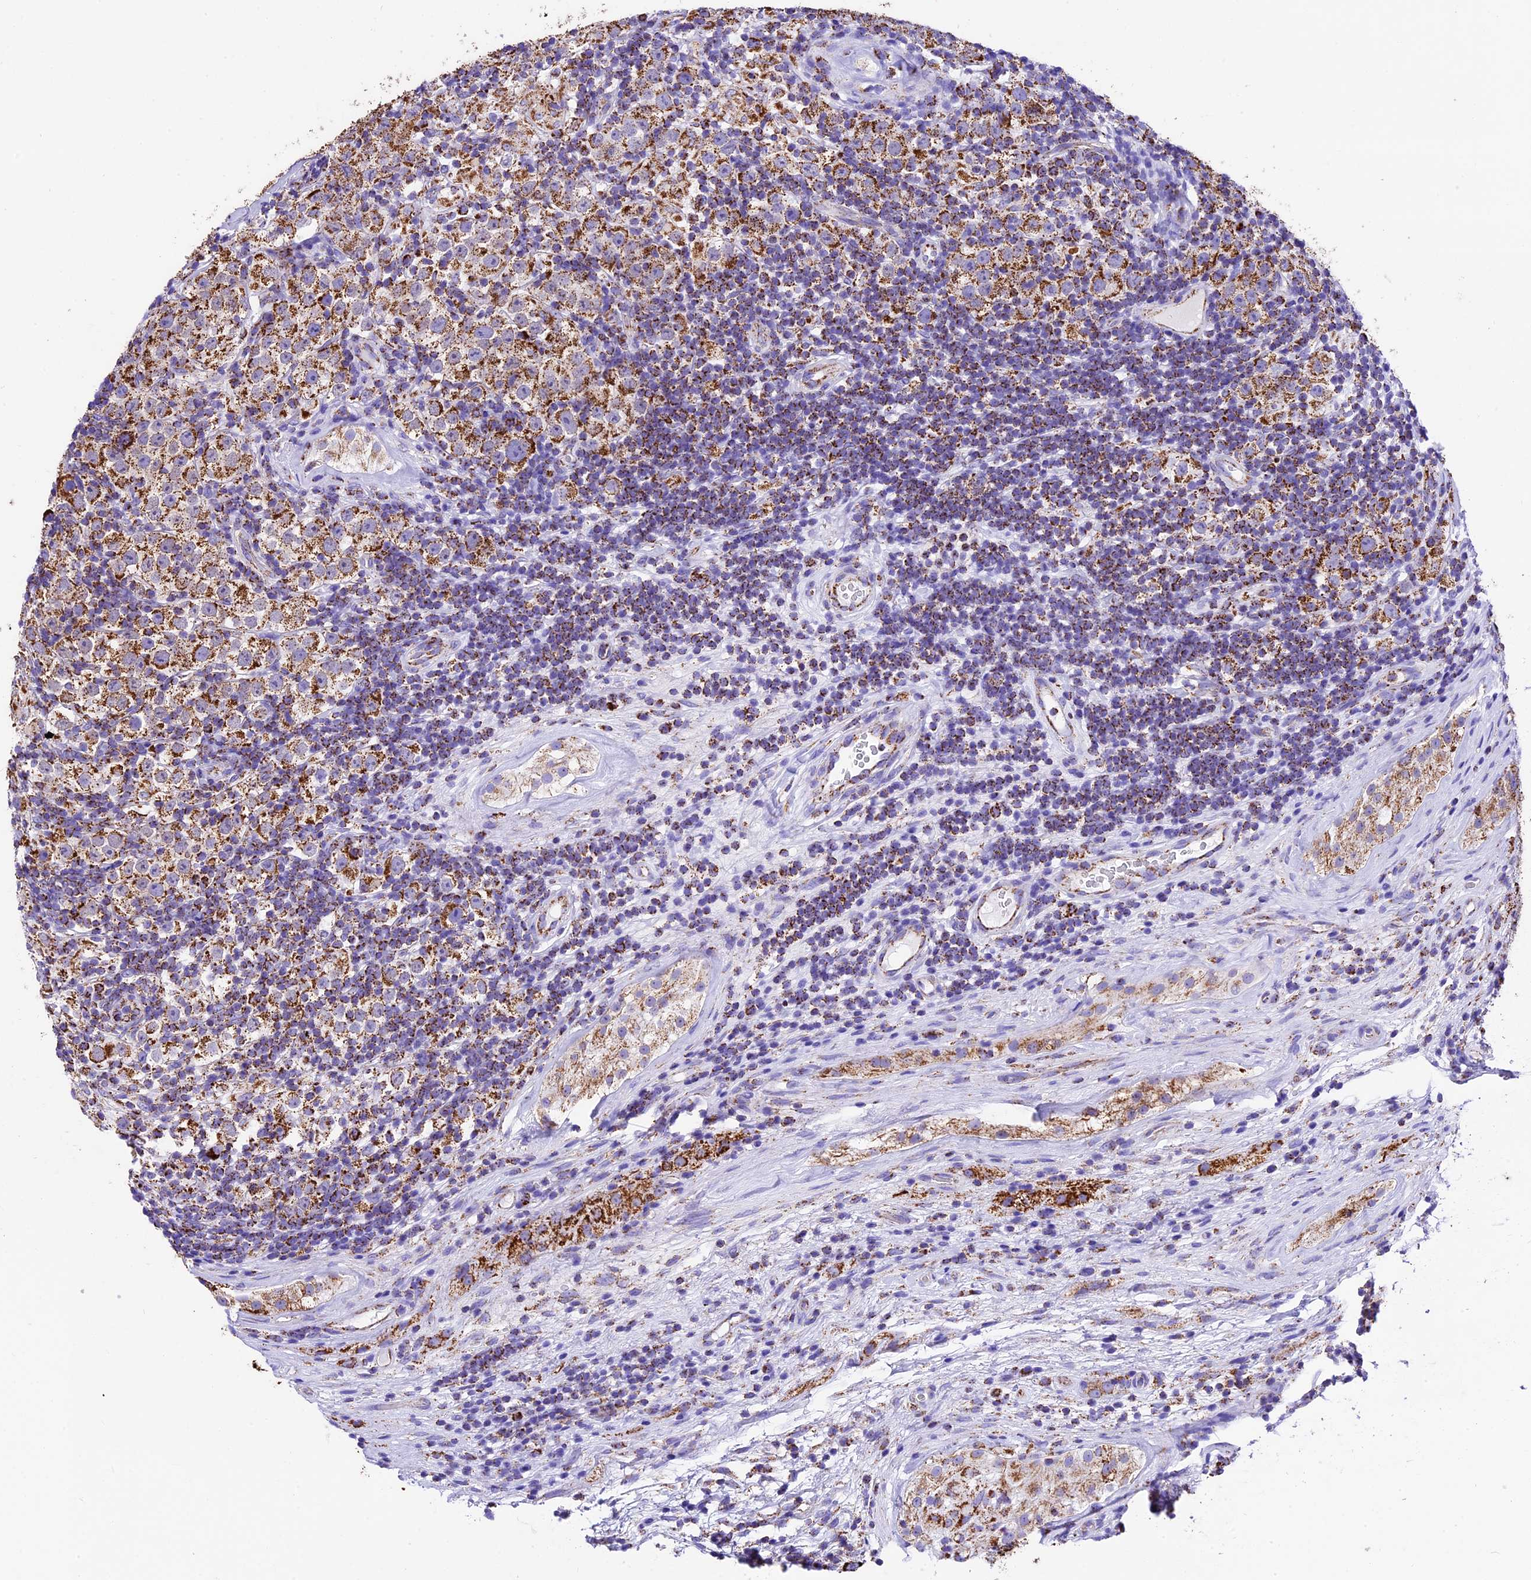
{"staining": {"intensity": "moderate", "quantity": ">75%", "location": "cytoplasmic/membranous"}, "tissue": "testis cancer", "cell_type": "Tumor cells", "image_type": "cancer", "snomed": [{"axis": "morphology", "description": "Normal tissue, NOS"}, {"axis": "morphology", "description": "Urothelial carcinoma, High grade"}, {"axis": "morphology", "description": "Seminoma, NOS"}, {"axis": "morphology", "description": "Carcinoma, Embryonal, NOS"}, {"axis": "topography", "description": "Urinary bladder"}, {"axis": "topography", "description": "Testis"}], "caption": "A brown stain labels moderate cytoplasmic/membranous expression of a protein in human testis cancer tumor cells.", "gene": "DCAF5", "patient": {"sex": "male", "age": 41}}